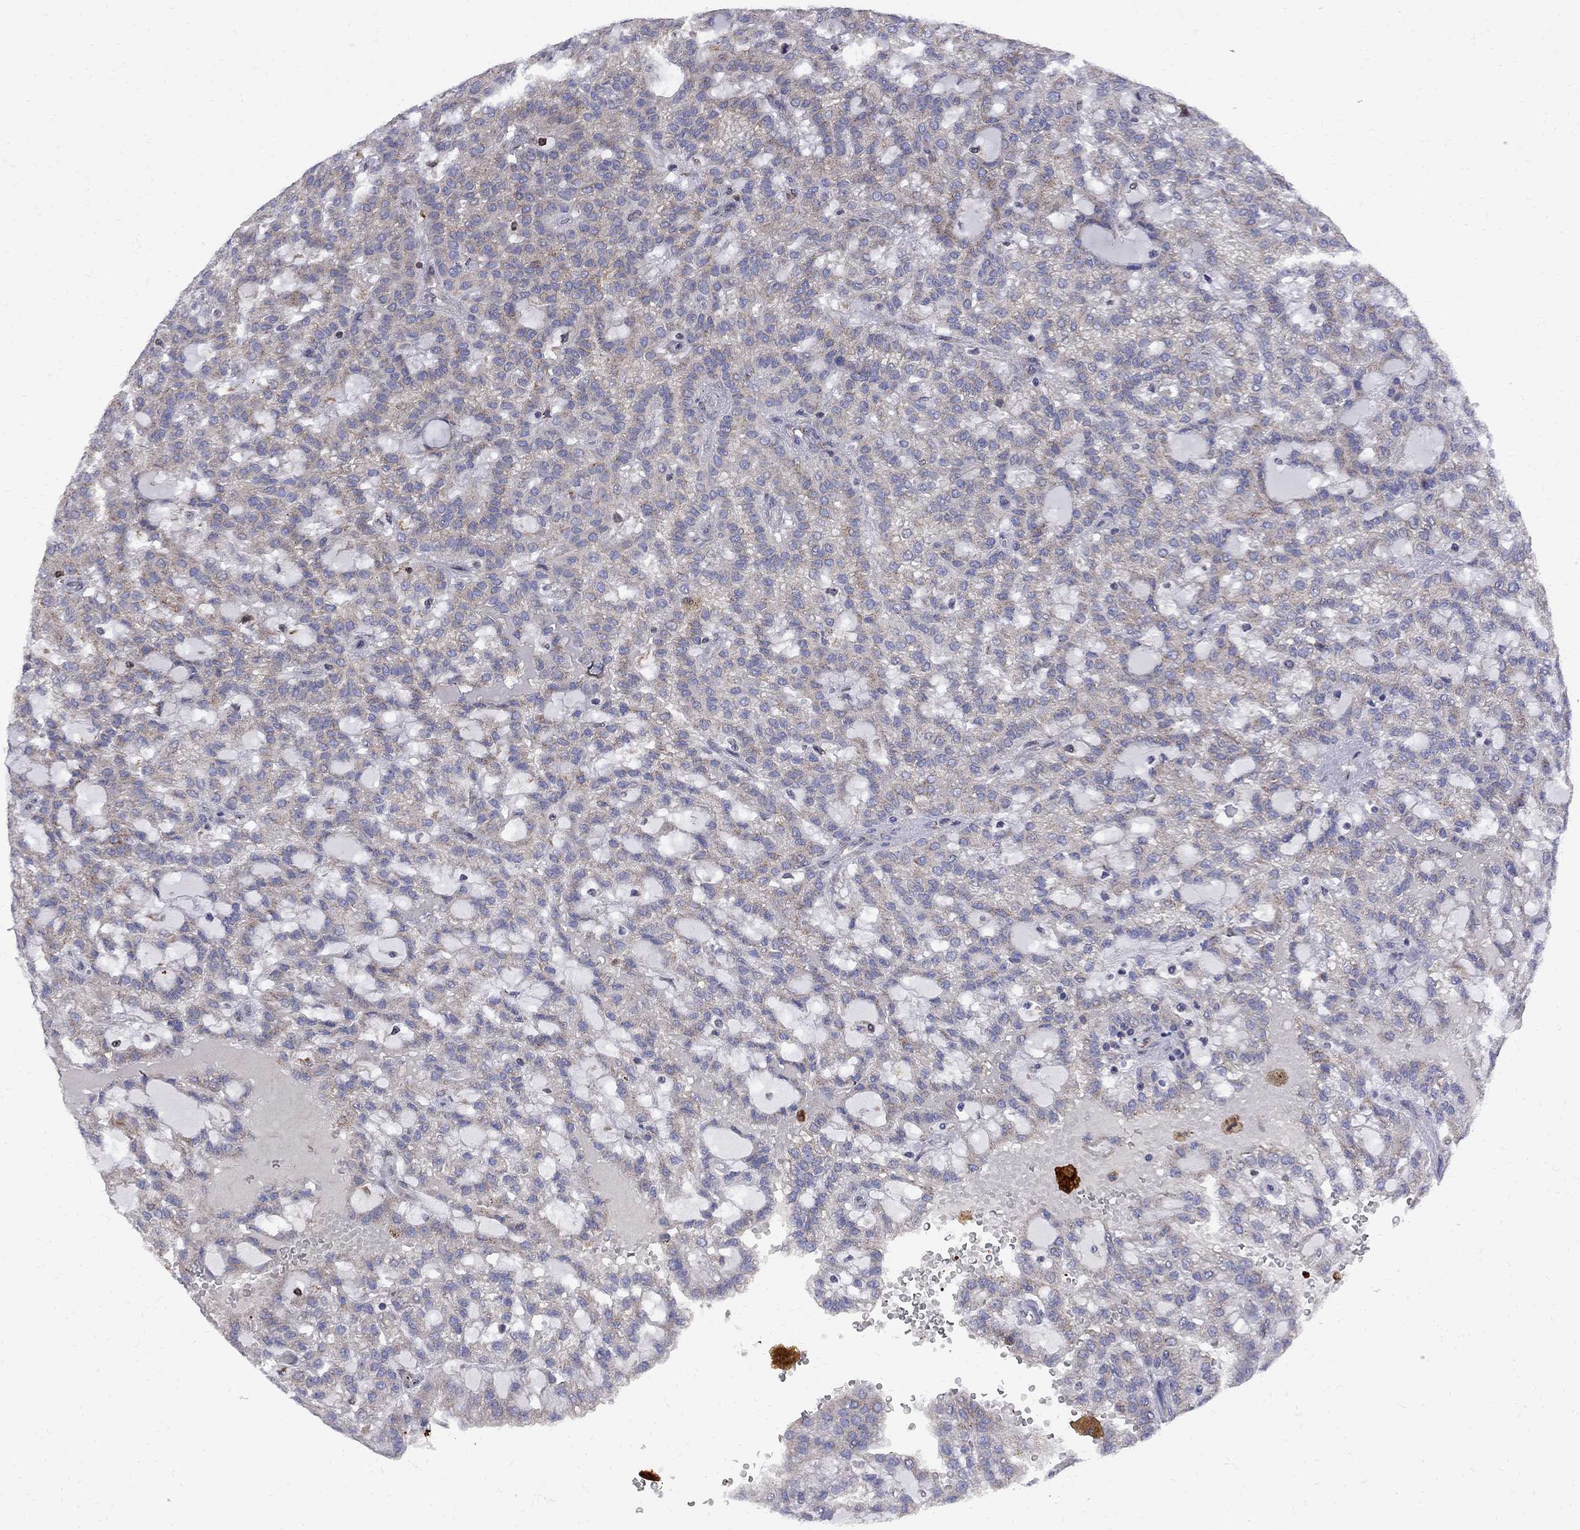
{"staining": {"intensity": "negative", "quantity": "none", "location": "none"}, "tissue": "renal cancer", "cell_type": "Tumor cells", "image_type": "cancer", "snomed": [{"axis": "morphology", "description": "Adenocarcinoma, NOS"}, {"axis": "topography", "description": "Kidney"}], "caption": "Protein analysis of renal cancer reveals no significant positivity in tumor cells.", "gene": "MTHFR", "patient": {"sex": "male", "age": 63}}